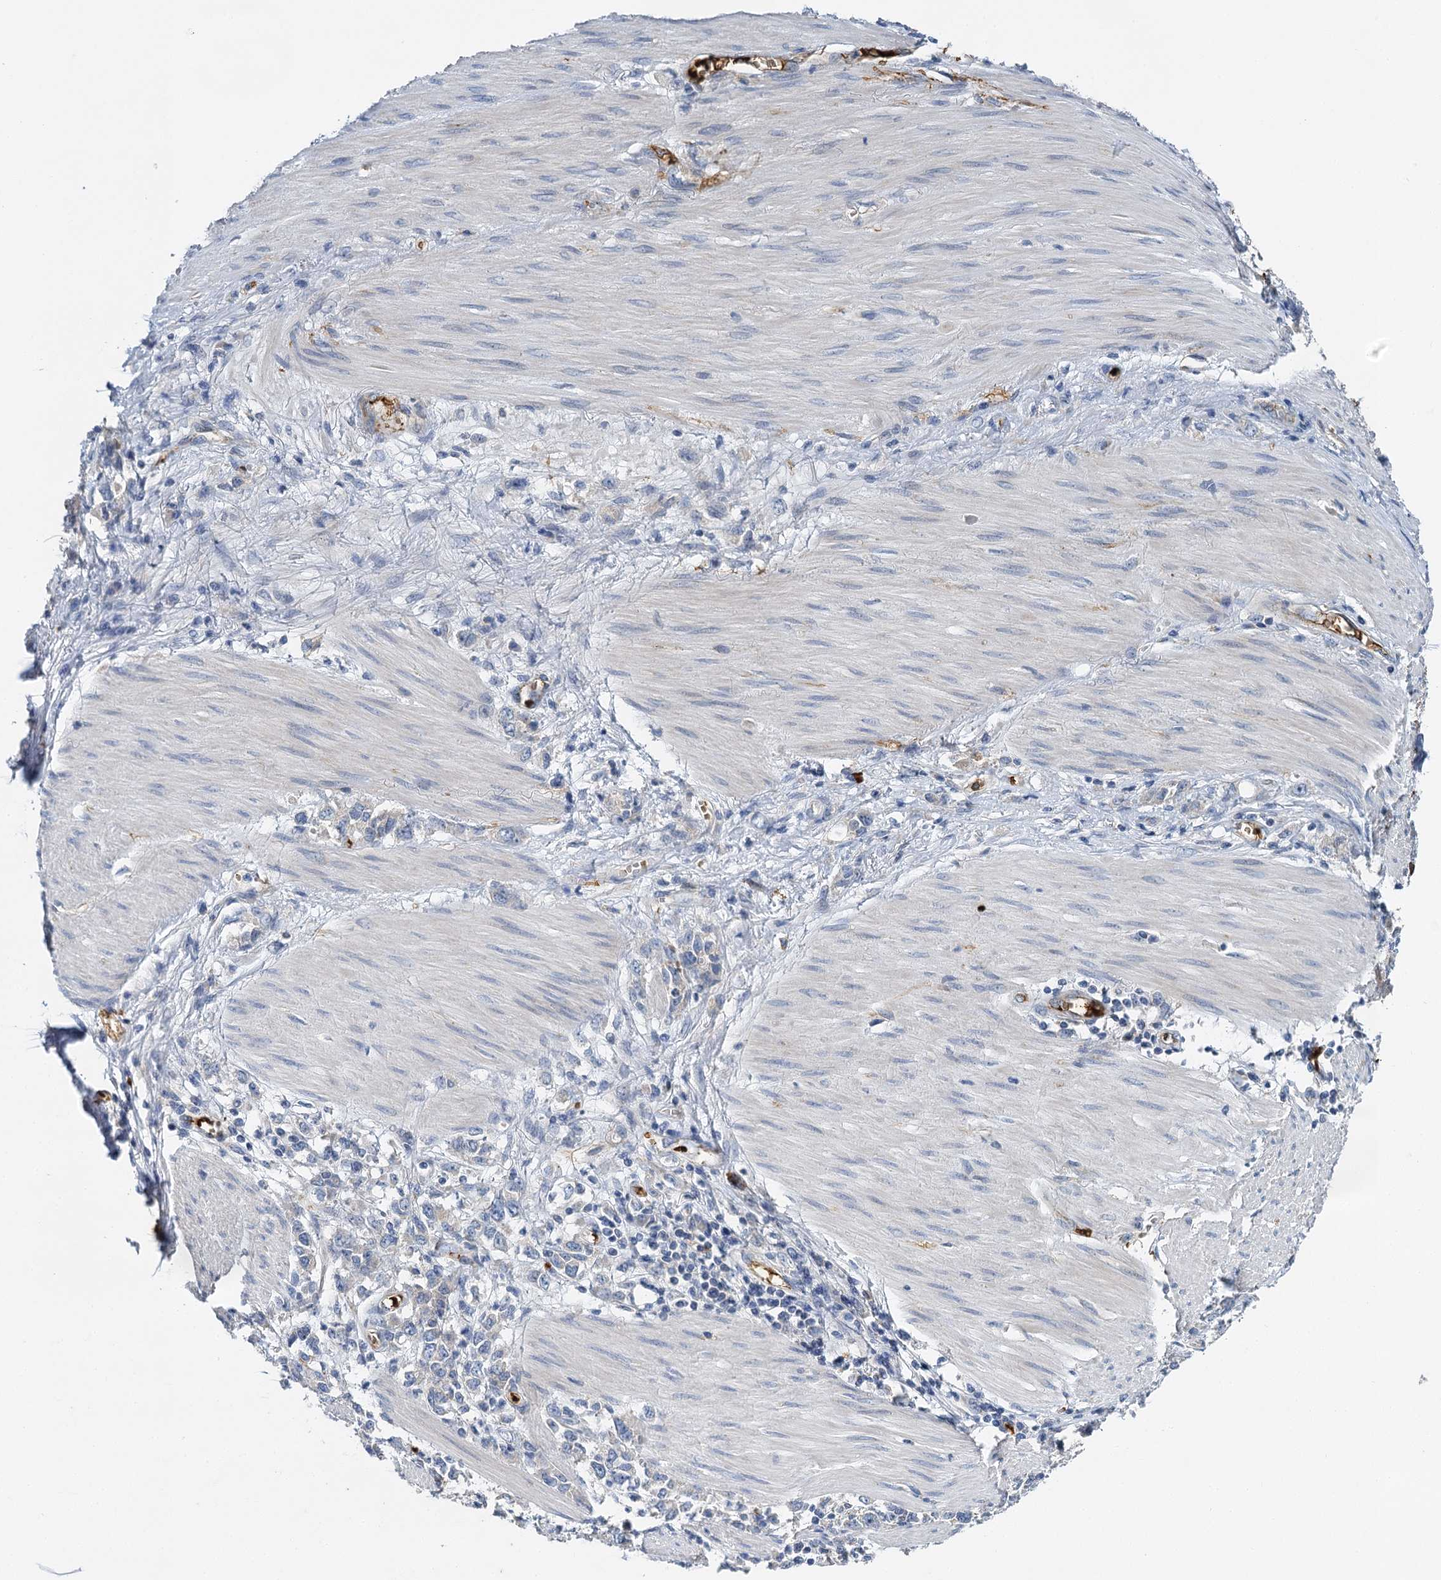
{"staining": {"intensity": "negative", "quantity": "none", "location": "none"}, "tissue": "stomach cancer", "cell_type": "Tumor cells", "image_type": "cancer", "snomed": [{"axis": "morphology", "description": "Adenocarcinoma, NOS"}, {"axis": "topography", "description": "Stomach"}], "caption": "Tumor cells are negative for brown protein staining in stomach cancer (adenocarcinoma).", "gene": "BCS1L", "patient": {"sex": "female", "age": 76}}